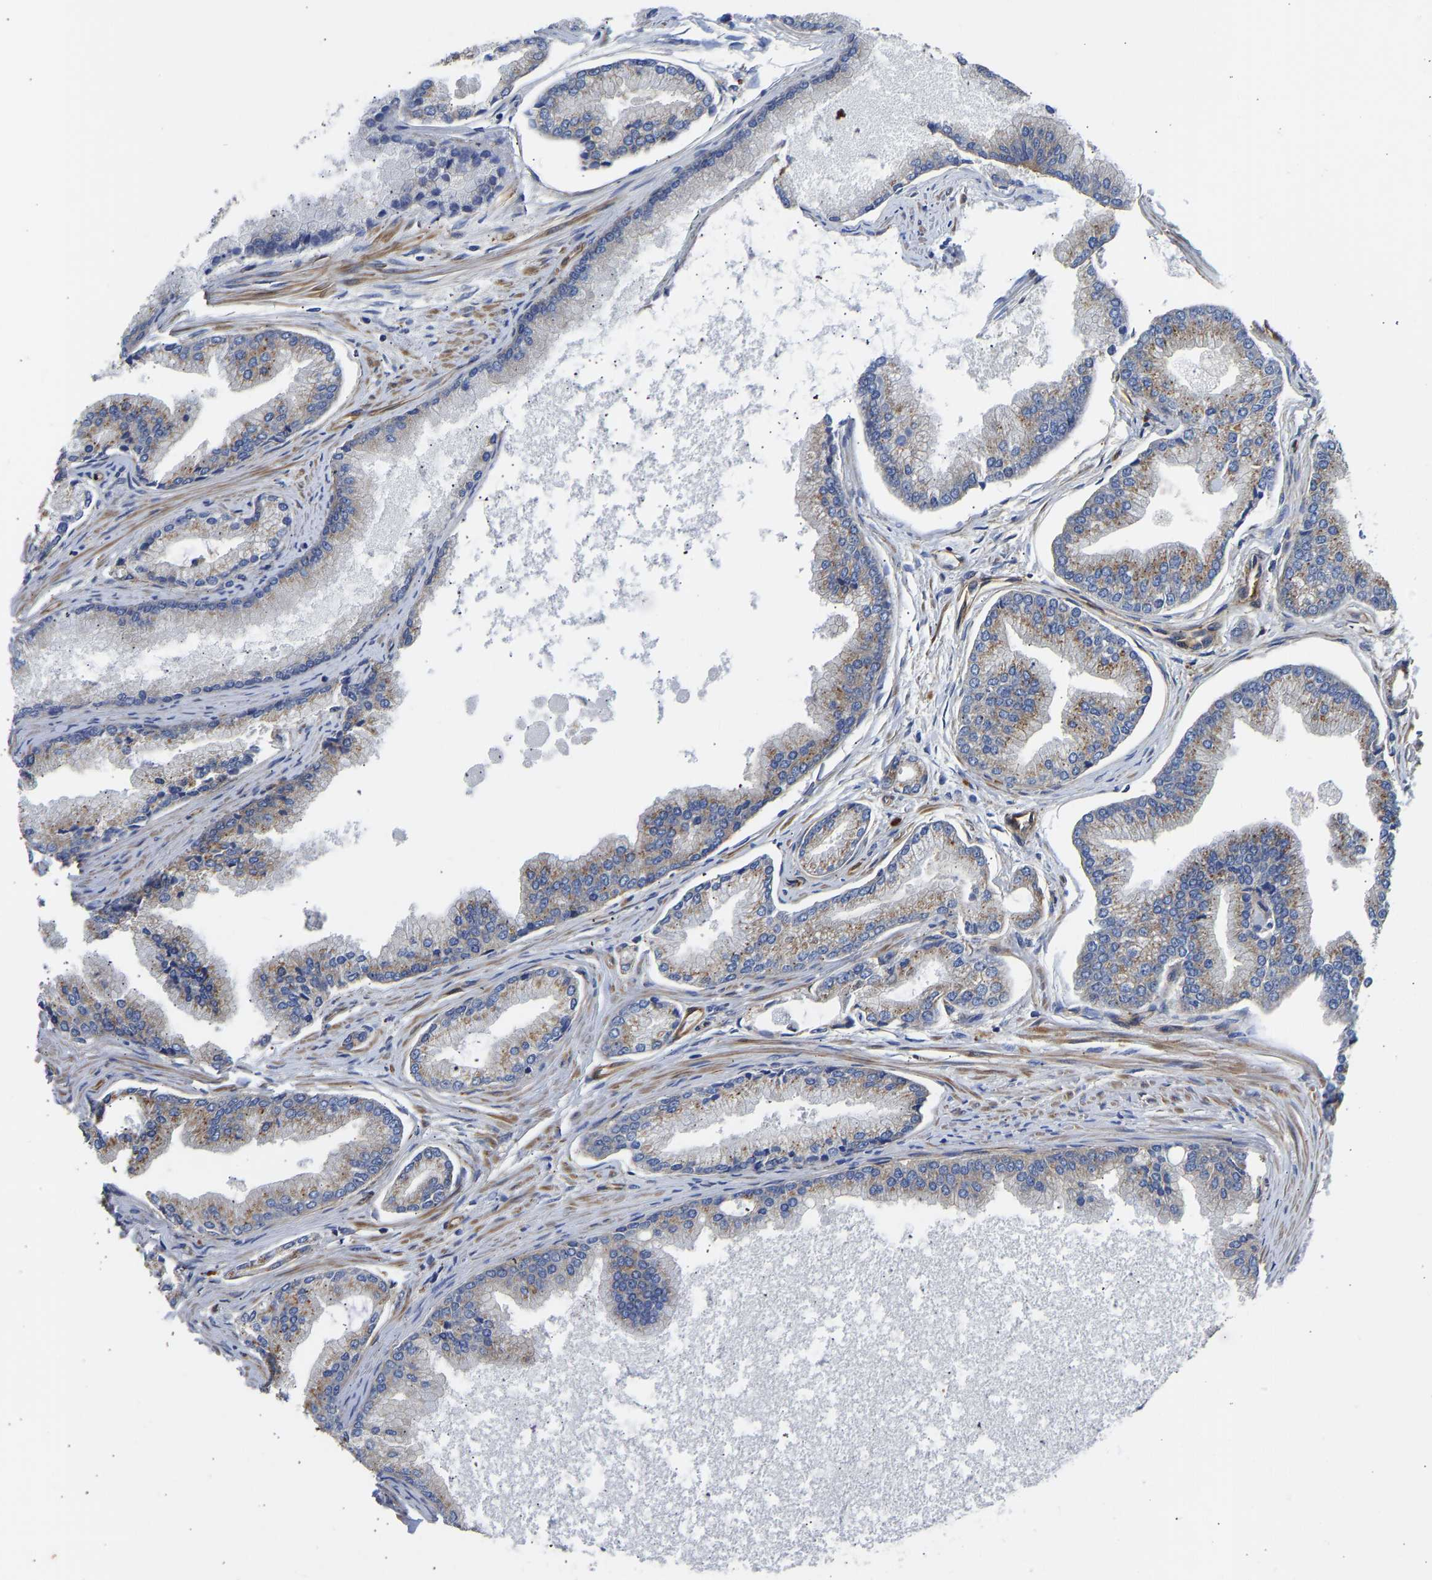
{"staining": {"intensity": "moderate", "quantity": "25%-75%", "location": "cytoplasmic/membranous"}, "tissue": "prostate cancer", "cell_type": "Tumor cells", "image_type": "cancer", "snomed": [{"axis": "morphology", "description": "Adenocarcinoma, High grade"}, {"axis": "topography", "description": "Prostate"}], "caption": "Prostate cancer stained with DAB immunohistochemistry (IHC) displays medium levels of moderate cytoplasmic/membranous positivity in approximately 25%-75% of tumor cells.", "gene": "MYO1C", "patient": {"sex": "male", "age": 61}}